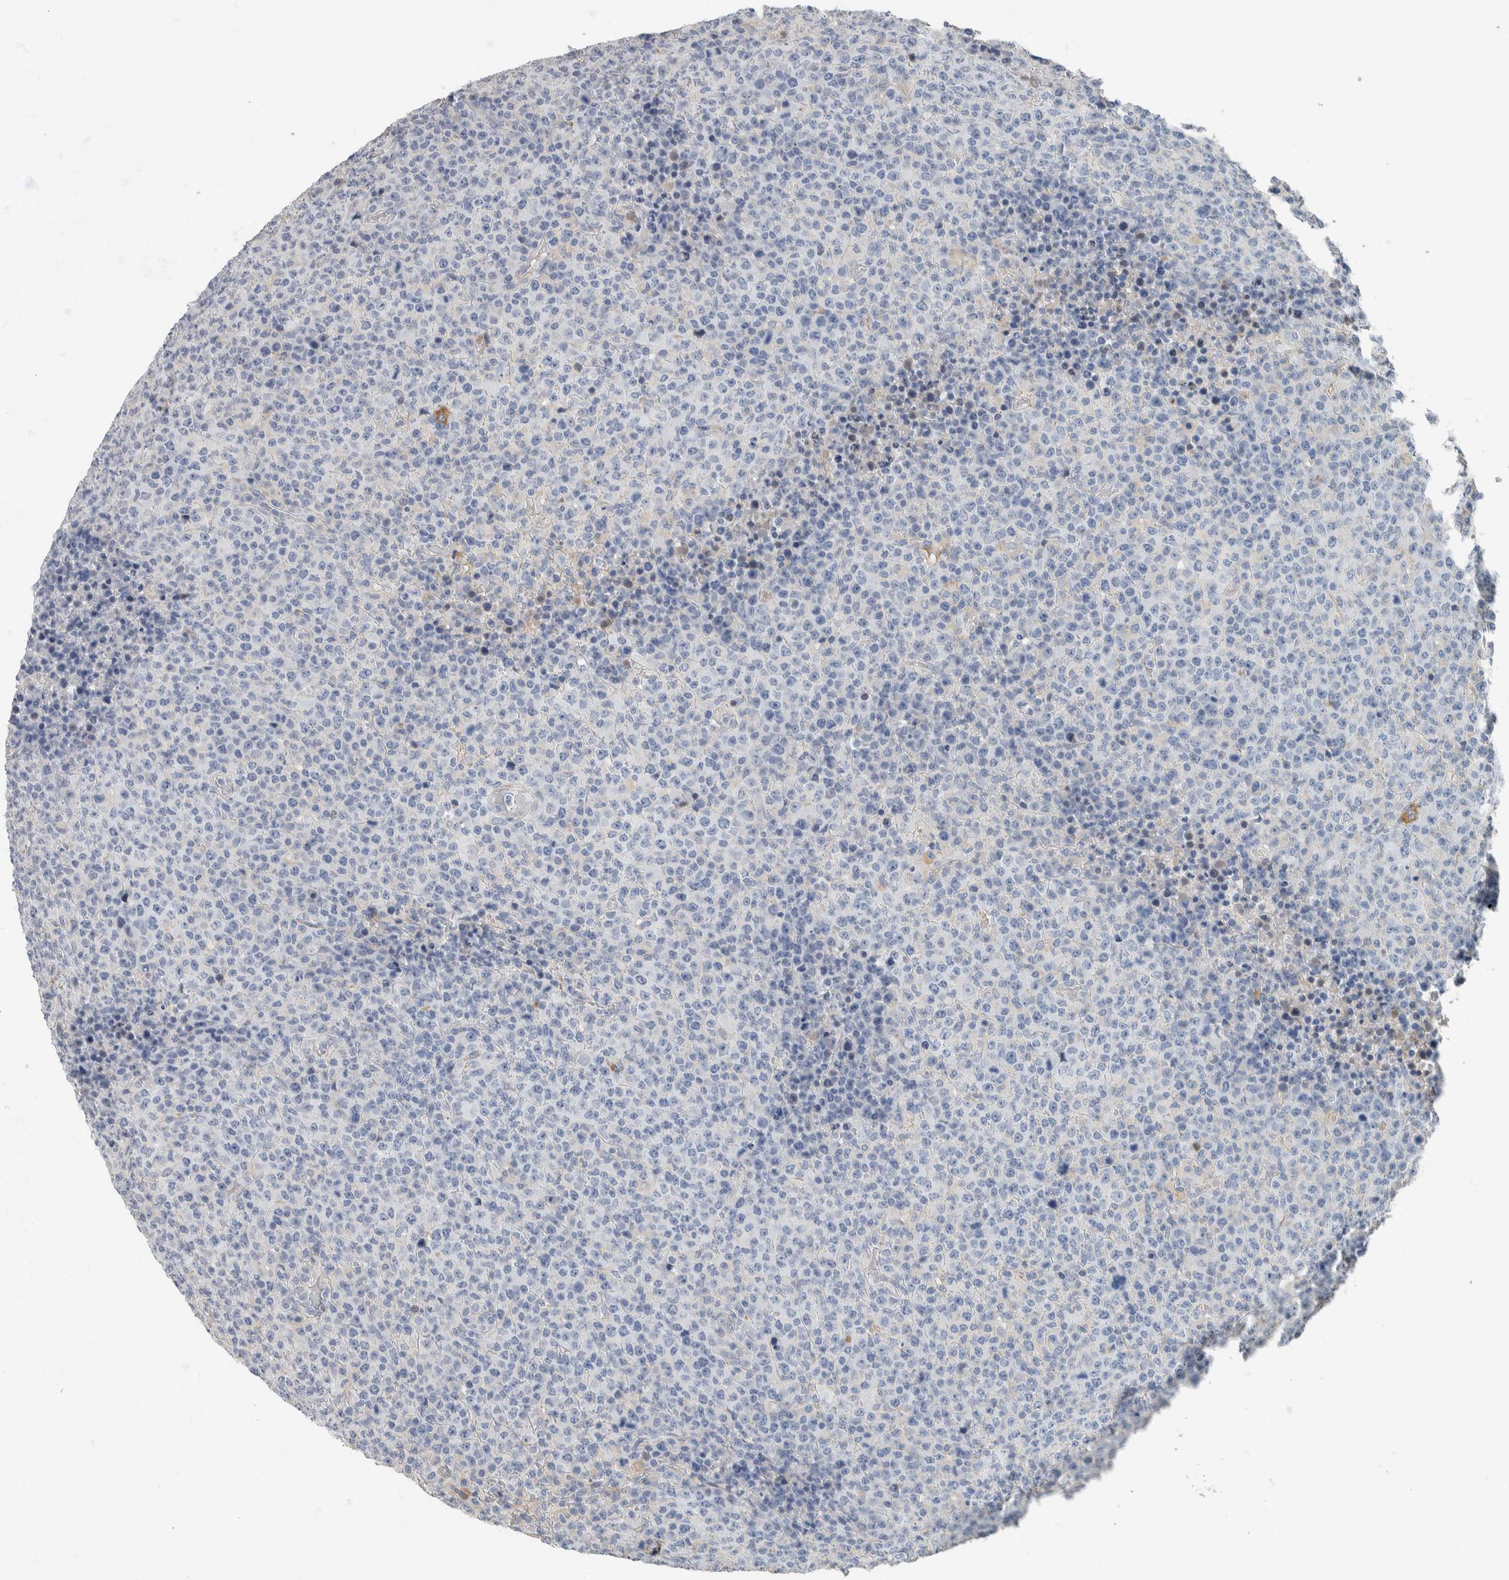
{"staining": {"intensity": "negative", "quantity": "none", "location": "none"}, "tissue": "lymphoma", "cell_type": "Tumor cells", "image_type": "cancer", "snomed": [{"axis": "morphology", "description": "Malignant lymphoma, non-Hodgkin's type, High grade"}, {"axis": "topography", "description": "Lymph node"}], "caption": "The histopathology image exhibits no significant expression in tumor cells of malignant lymphoma, non-Hodgkin's type (high-grade).", "gene": "NEFM", "patient": {"sex": "male", "age": 13}}